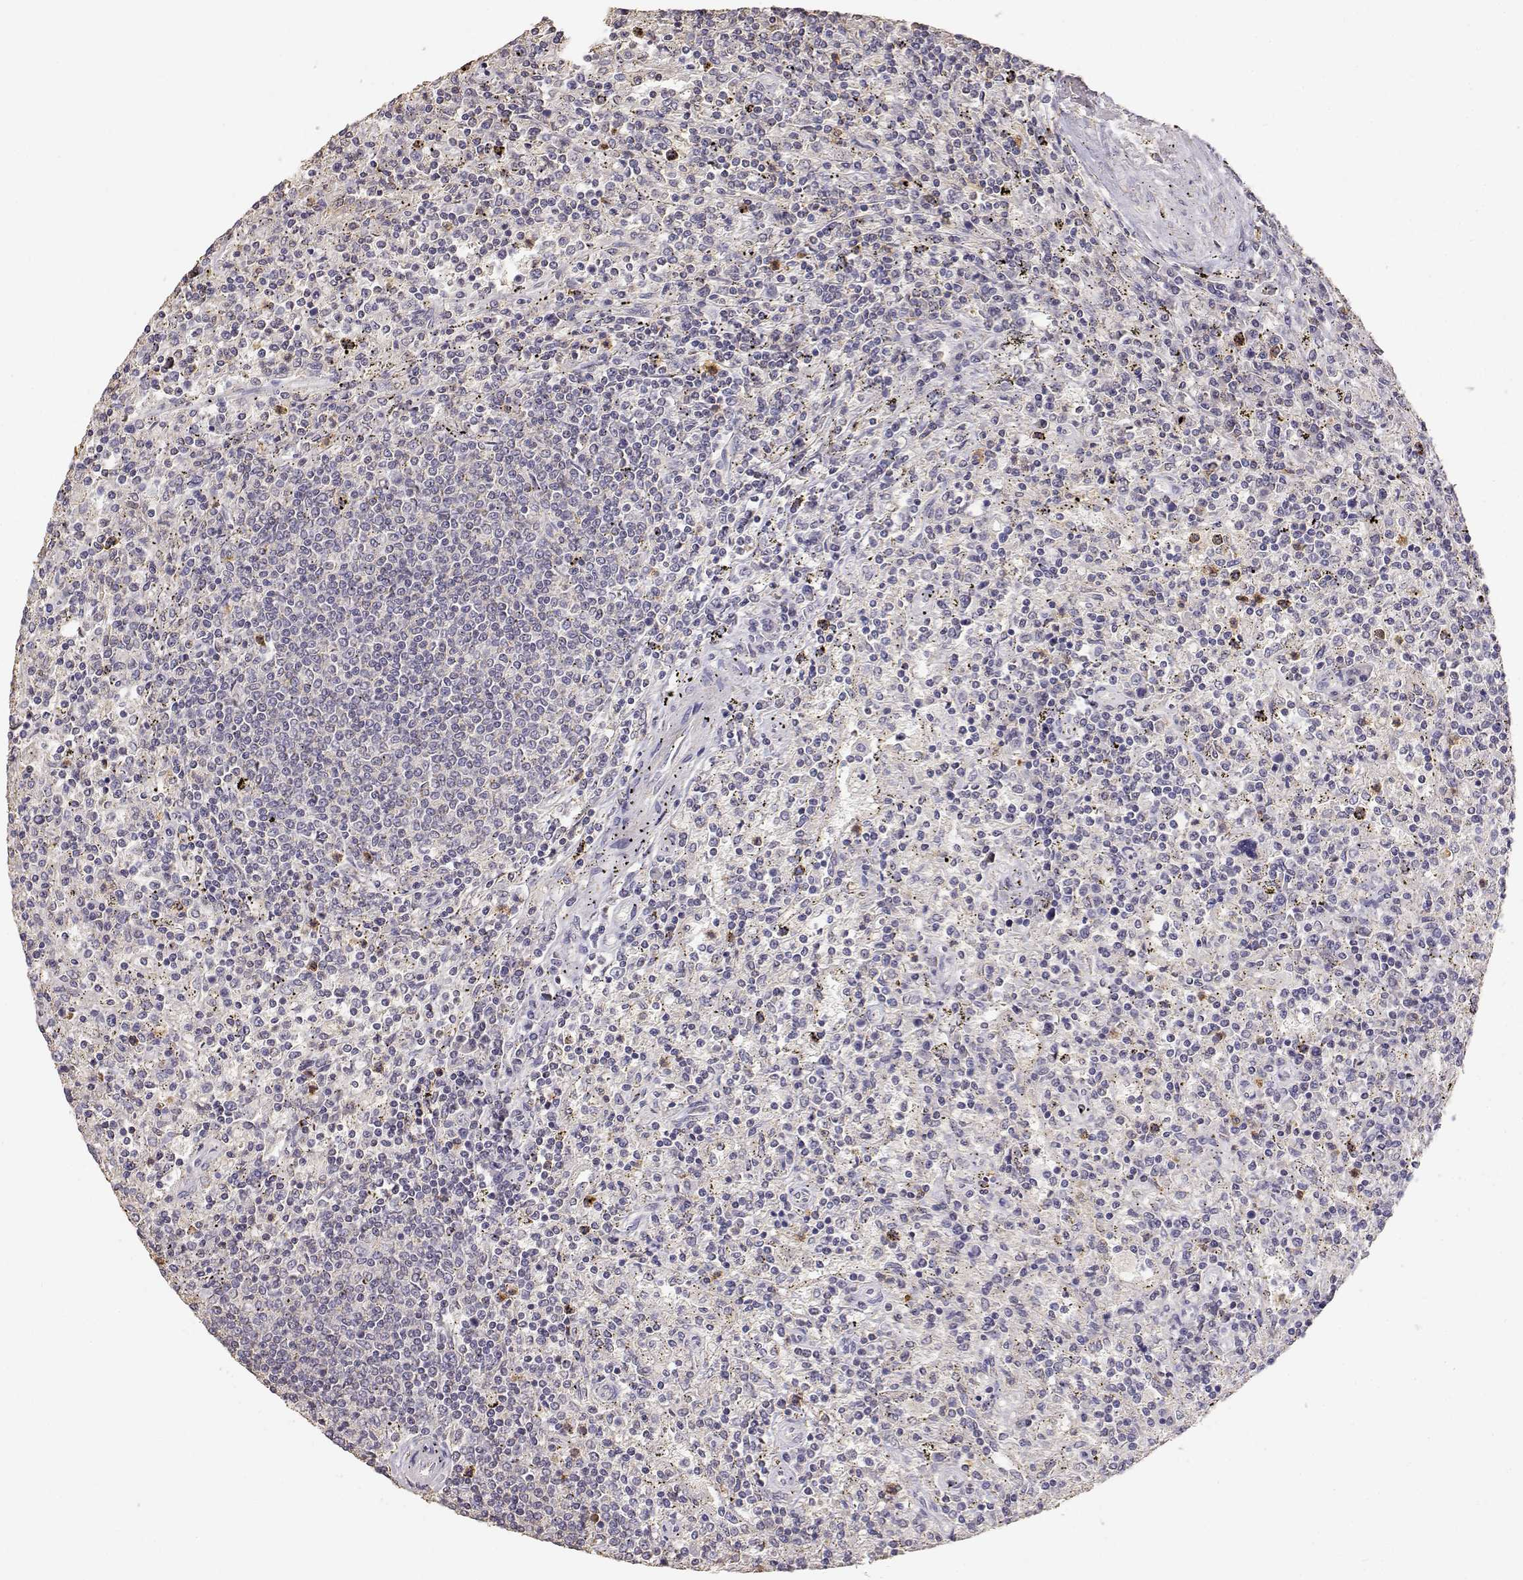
{"staining": {"intensity": "negative", "quantity": "none", "location": "none"}, "tissue": "lymphoma", "cell_type": "Tumor cells", "image_type": "cancer", "snomed": [{"axis": "morphology", "description": "Malignant lymphoma, non-Hodgkin's type, Low grade"}, {"axis": "topography", "description": "Spleen"}], "caption": "This is an immunohistochemistry micrograph of human lymphoma. There is no positivity in tumor cells.", "gene": "TNFRSF10C", "patient": {"sex": "male", "age": 62}}